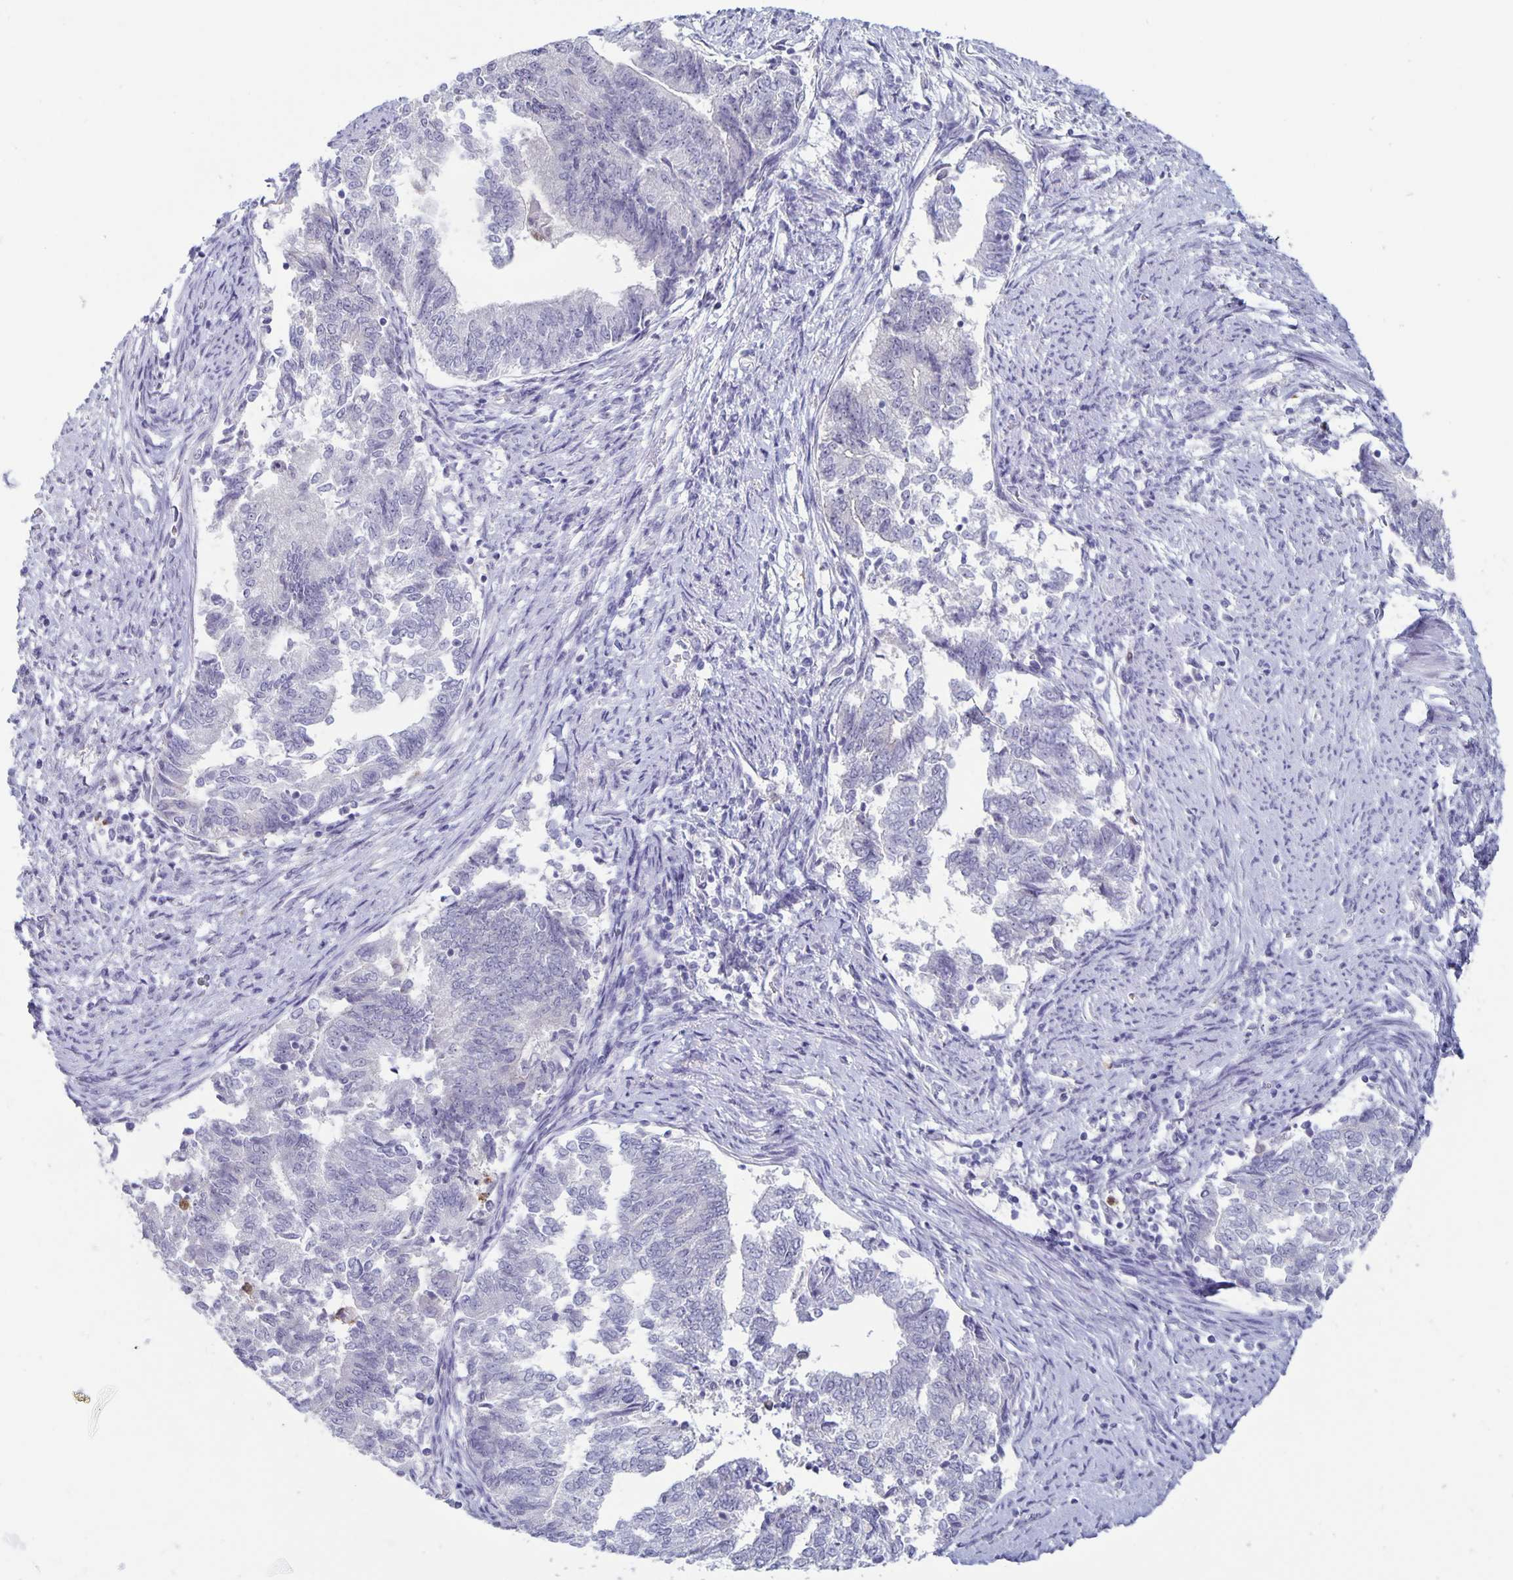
{"staining": {"intensity": "negative", "quantity": "none", "location": "none"}, "tissue": "endometrial cancer", "cell_type": "Tumor cells", "image_type": "cancer", "snomed": [{"axis": "morphology", "description": "Adenocarcinoma, NOS"}, {"axis": "topography", "description": "Endometrium"}], "caption": "Endometrial adenocarcinoma stained for a protein using immunohistochemistry (IHC) shows no expression tumor cells.", "gene": "PLCB3", "patient": {"sex": "female", "age": 65}}